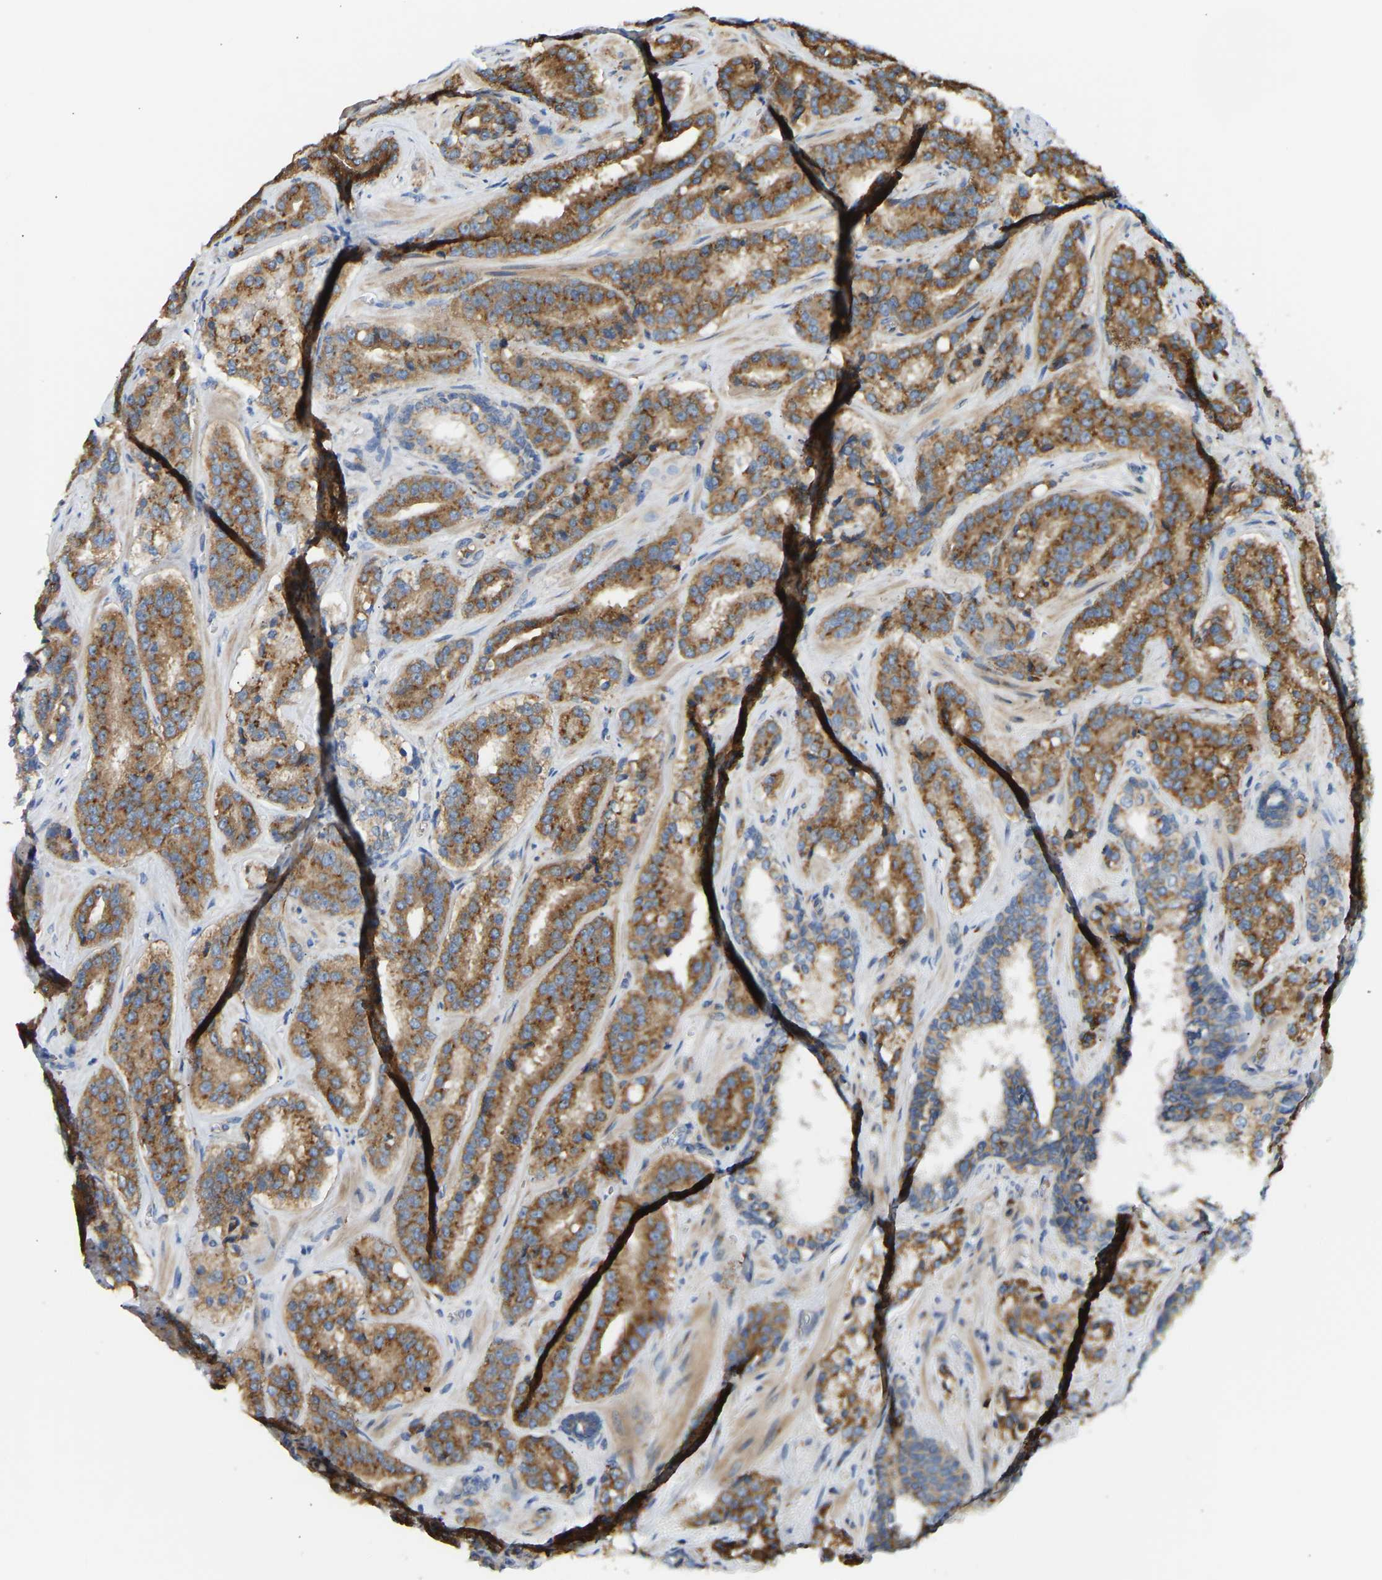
{"staining": {"intensity": "strong", "quantity": ">75%", "location": "cytoplasmic/membranous"}, "tissue": "prostate cancer", "cell_type": "Tumor cells", "image_type": "cancer", "snomed": [{"axis": "morphology", "description": "Adenocarcinoma, High grade"}, {"axis": "topography", "description": "Prostate"}], "caption": "The micrograph displays immunohistochemical staining of adenocarcinoma (high-grade) (prostate). There is strong cytoplasmic/membranous expression is seen in about >75% of tumor cells.", "gene": "YIPF2", "patient": {"sex": "male", "age": 60}}